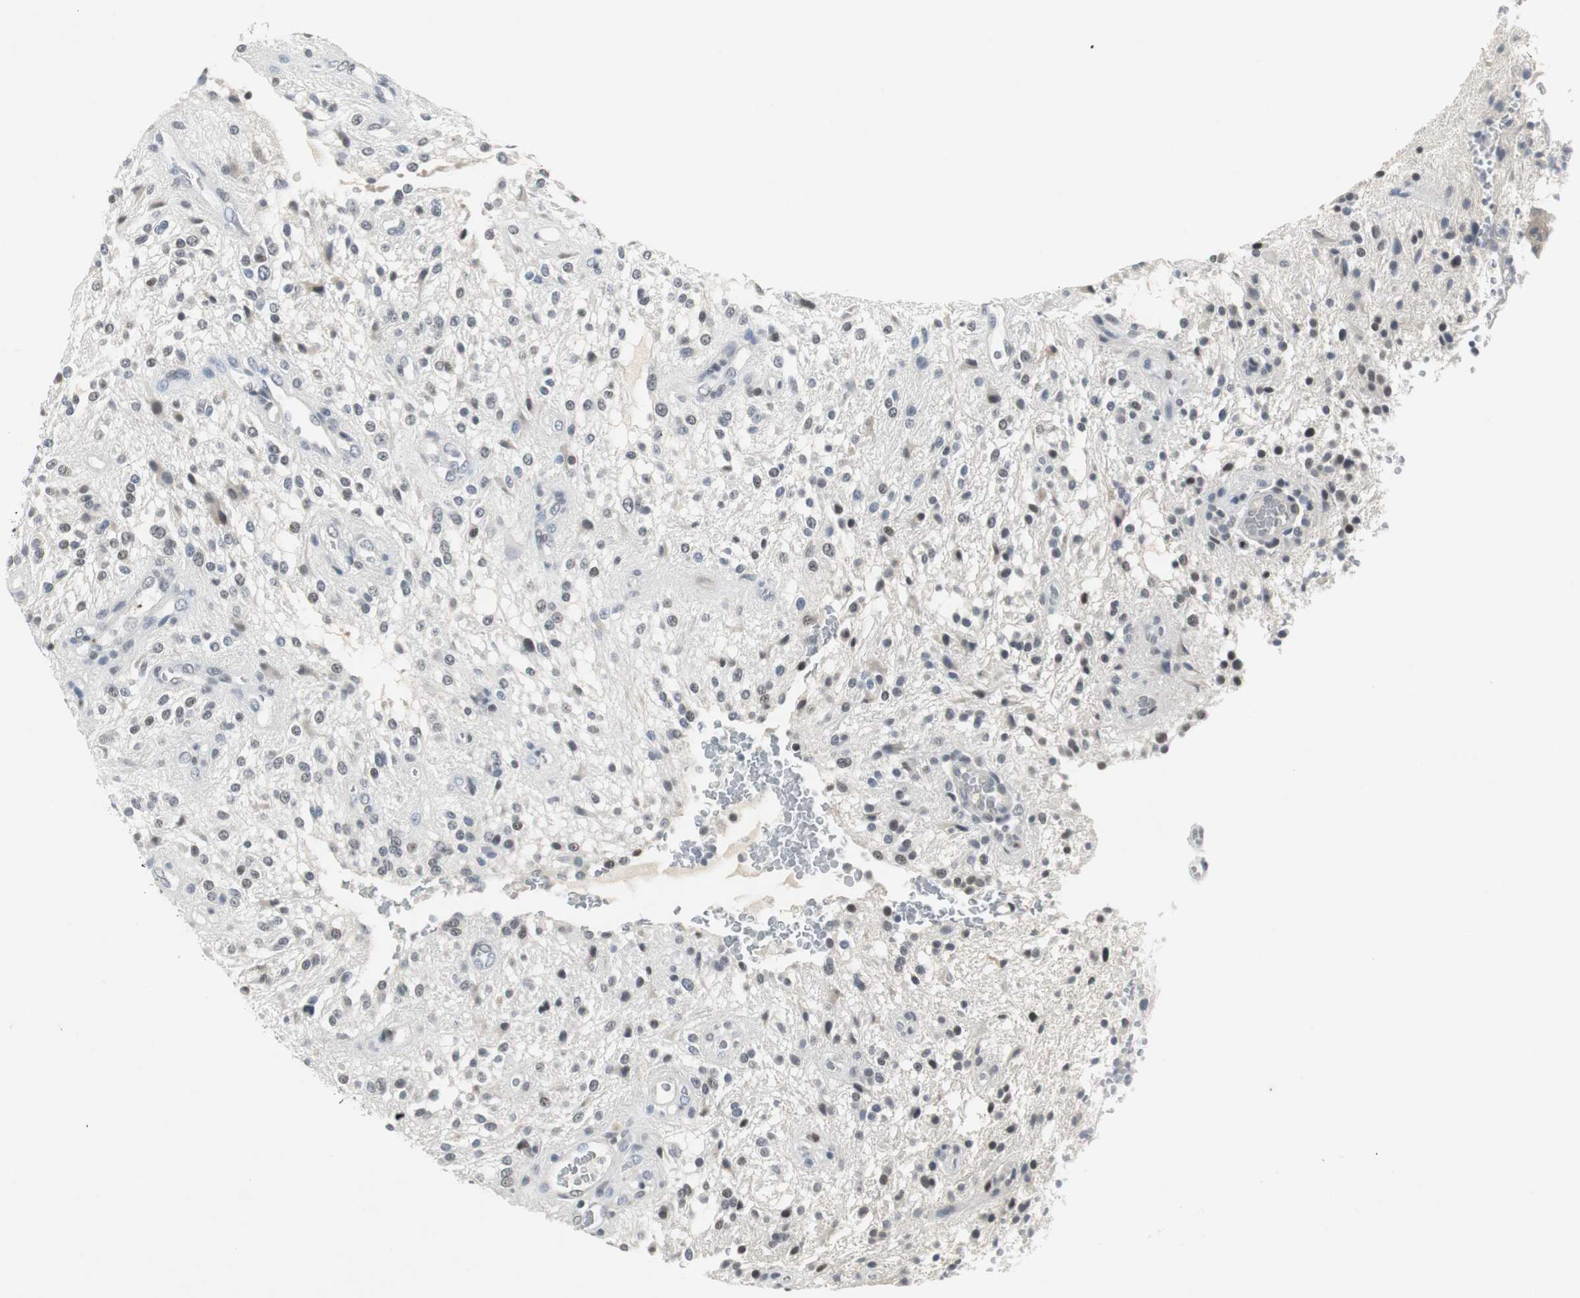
{"staining": {"intensity": "weak", "quantity": "<25%", "location": "nuclear"}, "tissue": "glioma", "cell_type": "Tumor cells", "image_type": "cancer", "snomed": [{"axis": "morphology", "description": "Glioma, malignant, NOS"}, {"axis": "topography", "description": "Cerebellum"}], "caption": "DAB (3,3'-diaminobenzidine) immunohistochemical staining of human glioma exhibits no significant expression in tumor cells.", "gene": "ELK1", "patient": {"sex": "female", "age": 10}}